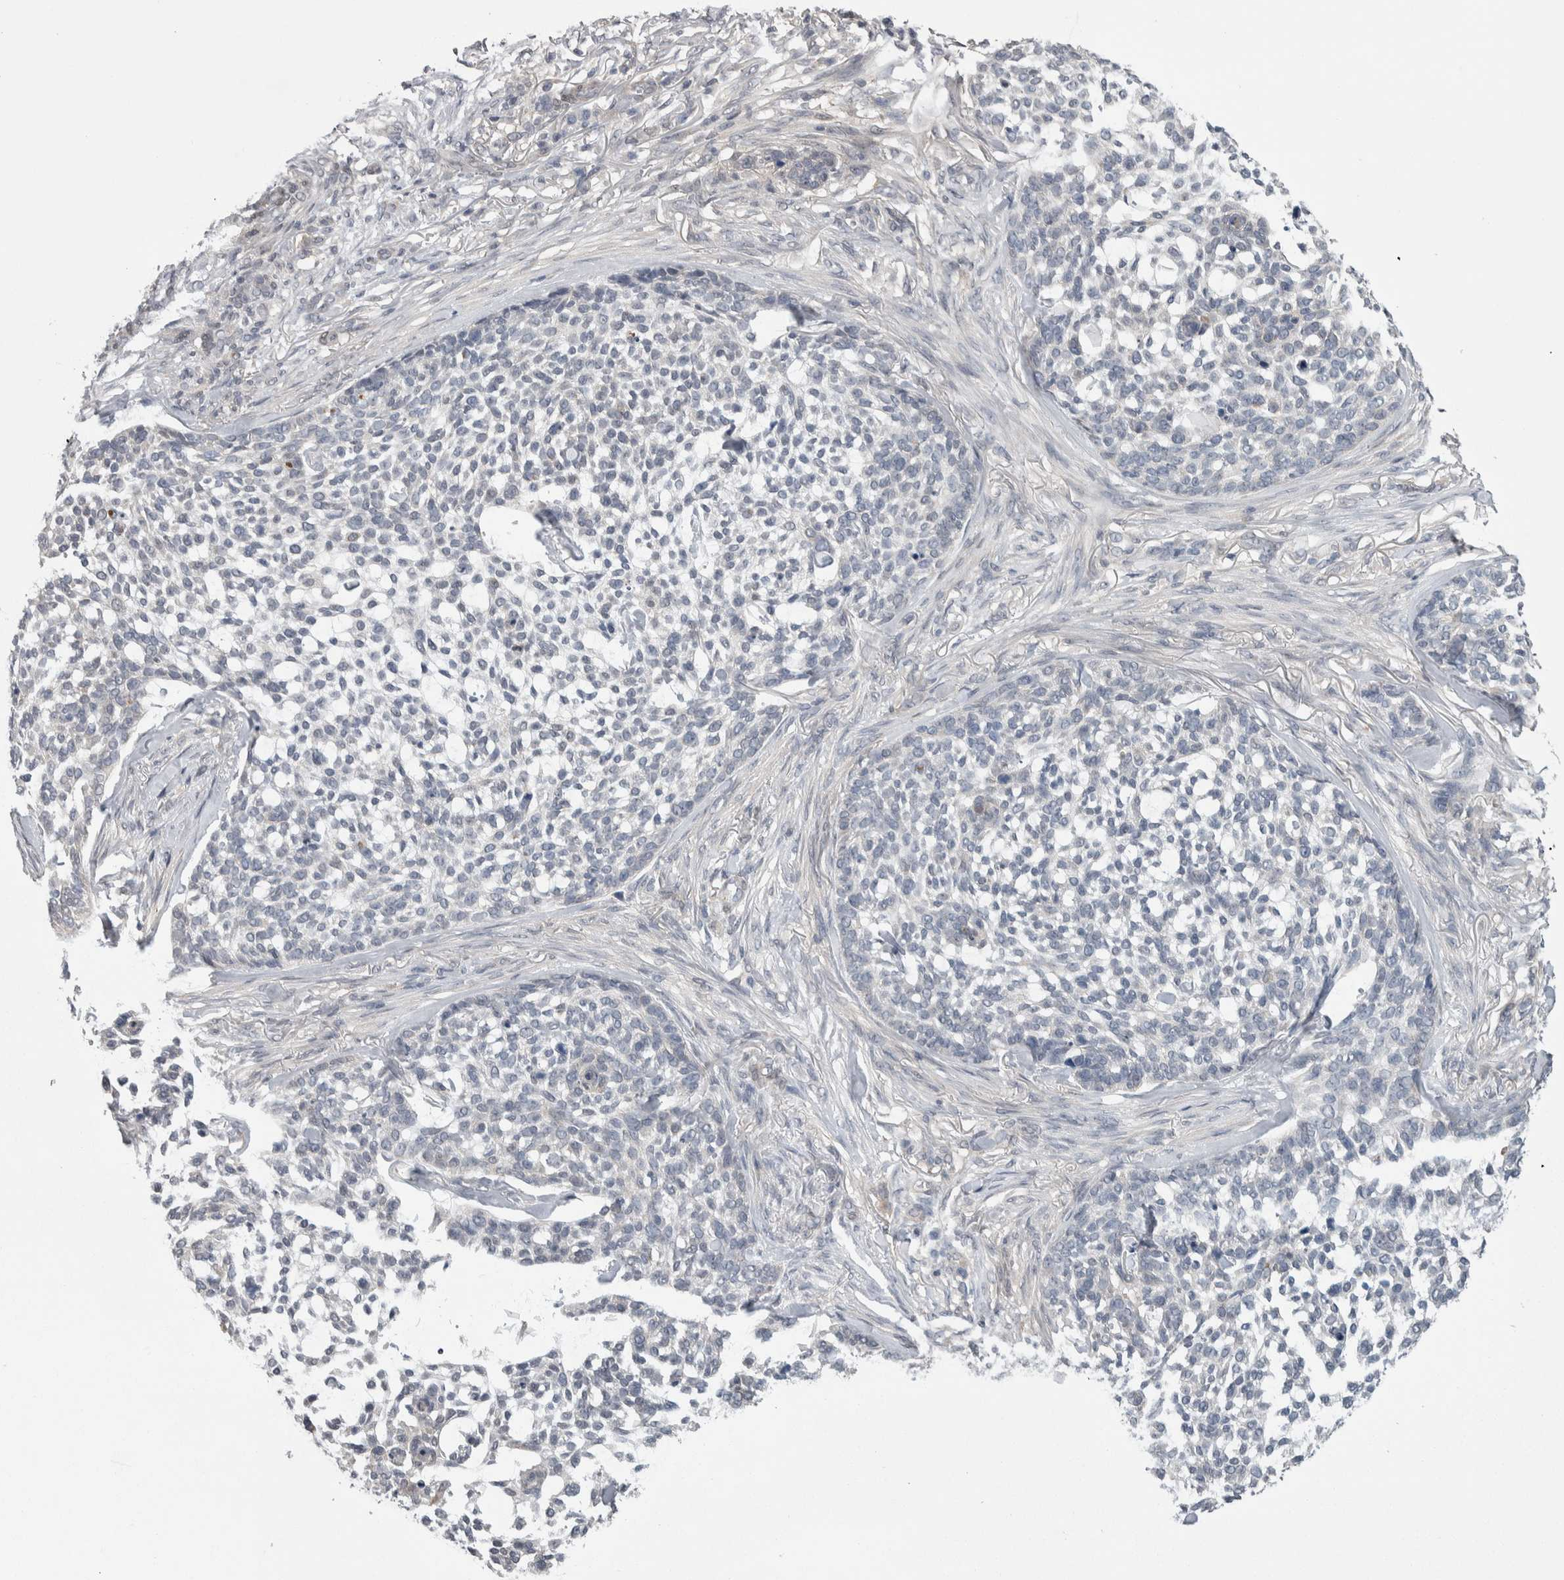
{"staining": {"intensity": "weak", "quantity": "<25%", "location": "nuclear"}, "tissue": "skin cancer", "cell_type": "Tumor cells", "image_type": "cancer", "snomed": [{"axis": "morphology", "description": "Basal cell carcinoma"}, {"axis": "topography", "description": "Skin"}], "caption": "DAB immunohistochemical staining of human basal cell carcinoma (skin) reveals no significant expression in tumor cells. The staining was performed using DAB (3,3'-diaminobenzidine) to visualize the protein expression in brown, while the nuclei were stained in blue with hematoxylin (Magnification: 20x).", "gene": "TAX1BP1", "patient": {"sex": "female", "age": 64}}